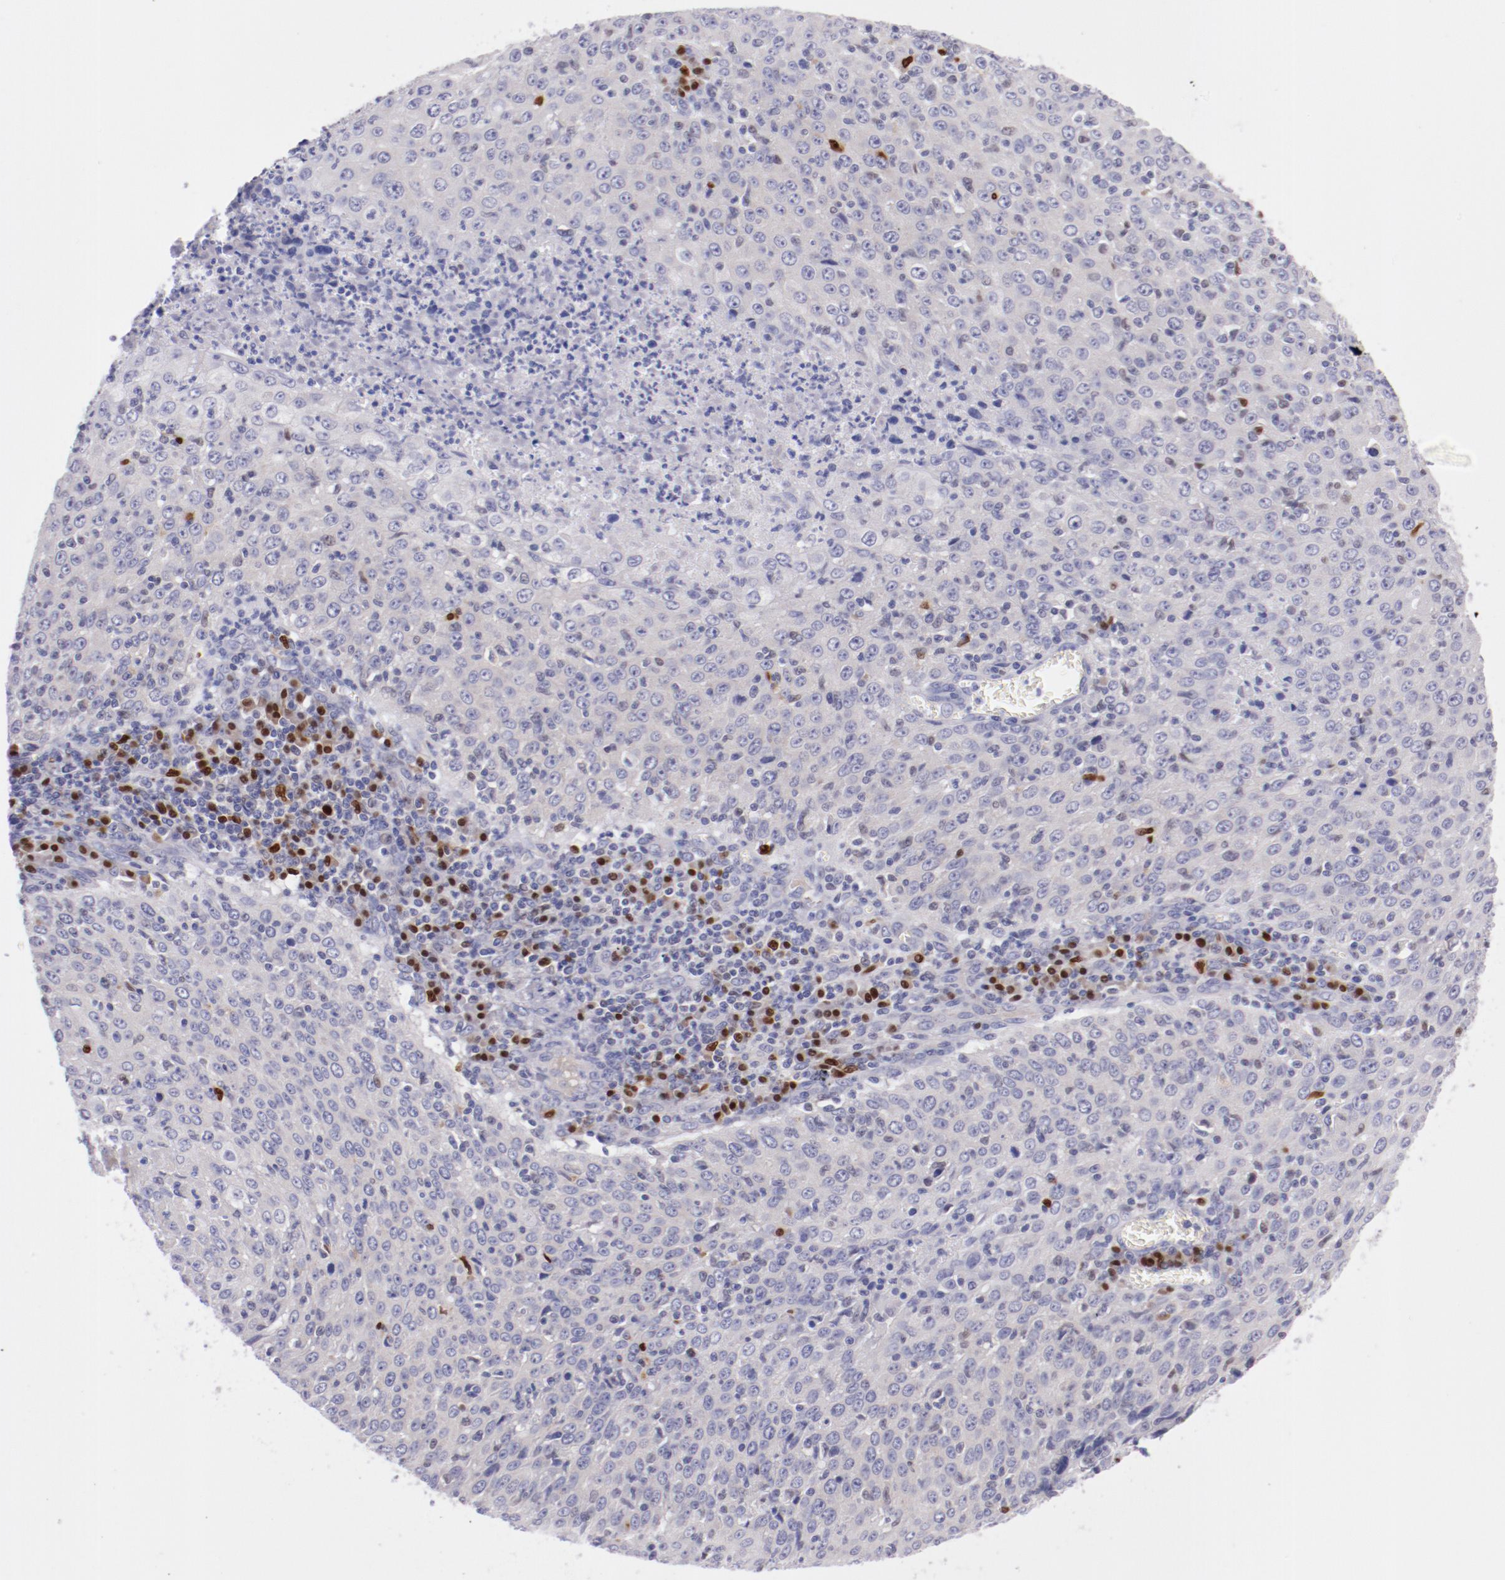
{"staining": {"intensity": "negative", "quantity": "none", "location": "none"}, "tissue": "cervical cancer", "cell_type": "Tumor cells", "image_type": "cancer", "snomed": [{"axis": "morphology", "description": "Squamous cell carcinoma, NOS"}, {"axis": "topography", "description": "Cervix"}], "caption": "A high-resolution image shows immunohistochemistry (IHC) staining of squamous cell carcinoma (cervical), which shows no significant staining in tumor cells.", "gene": "IRF8", "patient": {"sex": "female", "age": 27}}